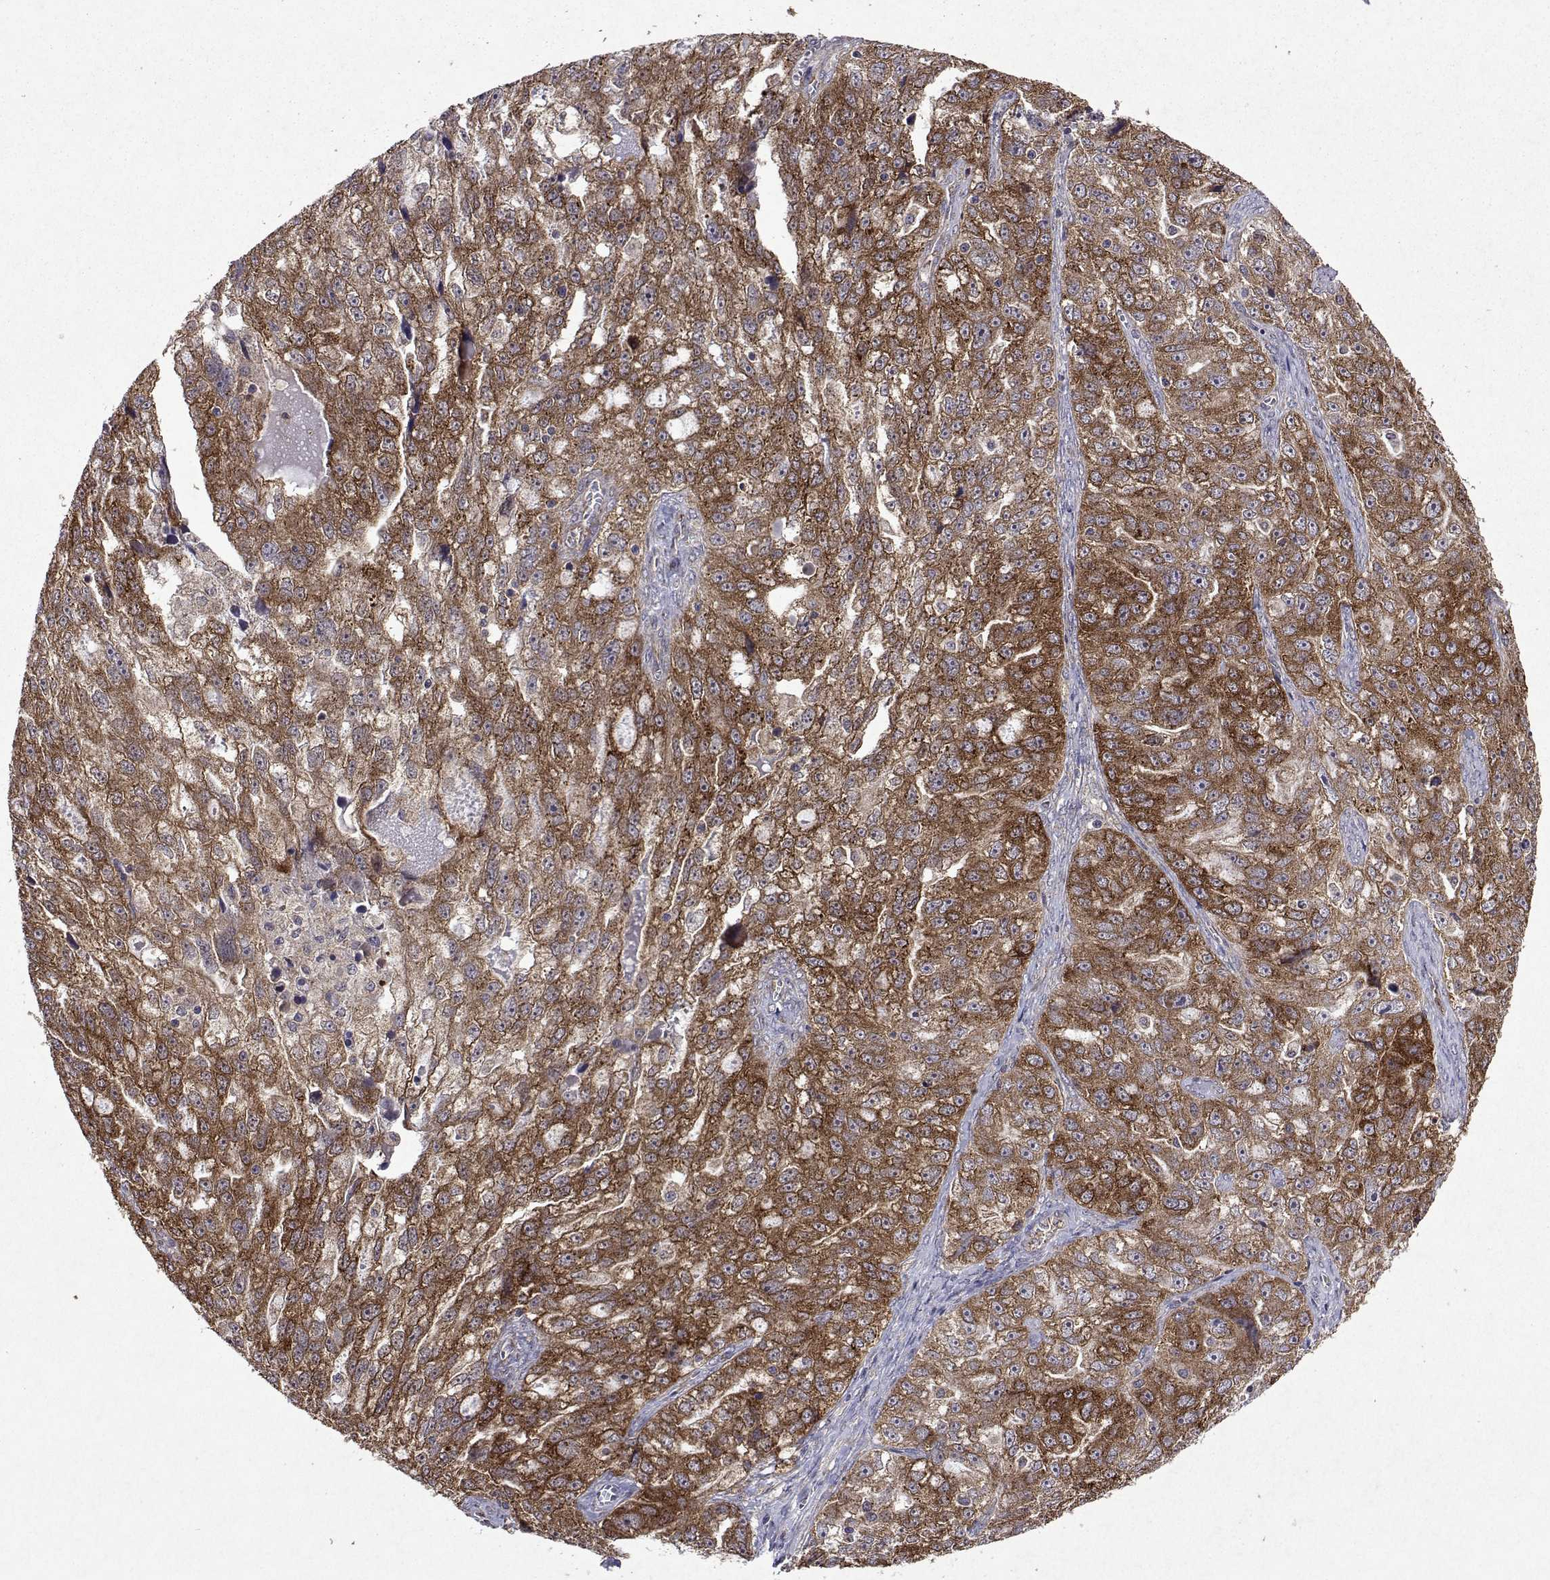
{"staining": {"intensity": "moderate", "quantity": ">75%", "location": "cytoplasmic/membranous"}, "tissue": "ovarian cancer", "cell_type": "Tumor cells", "image_type": "cancer", "snomed": [{"axis": "morphology", "description": "Cystadenocarcinoma, serous, NOS"}, {"axis": "topography", "description": "Ovary"}], "caption": "DAB (3,3'-diaminobenzidine) immunohistochemical staining of human ovarian cancer reveals moderate cytoplasmic/membranous protein staining in about >75% of tumor cells. The protein of interest is stained brown, and the nuclei are stained in blue (DAB (3,3'-diaminobenzidine) IHC with brightfield microscopy, high magnification).", "gene": "TARBP2", "patient": {"sex": "female", "age": 51}}